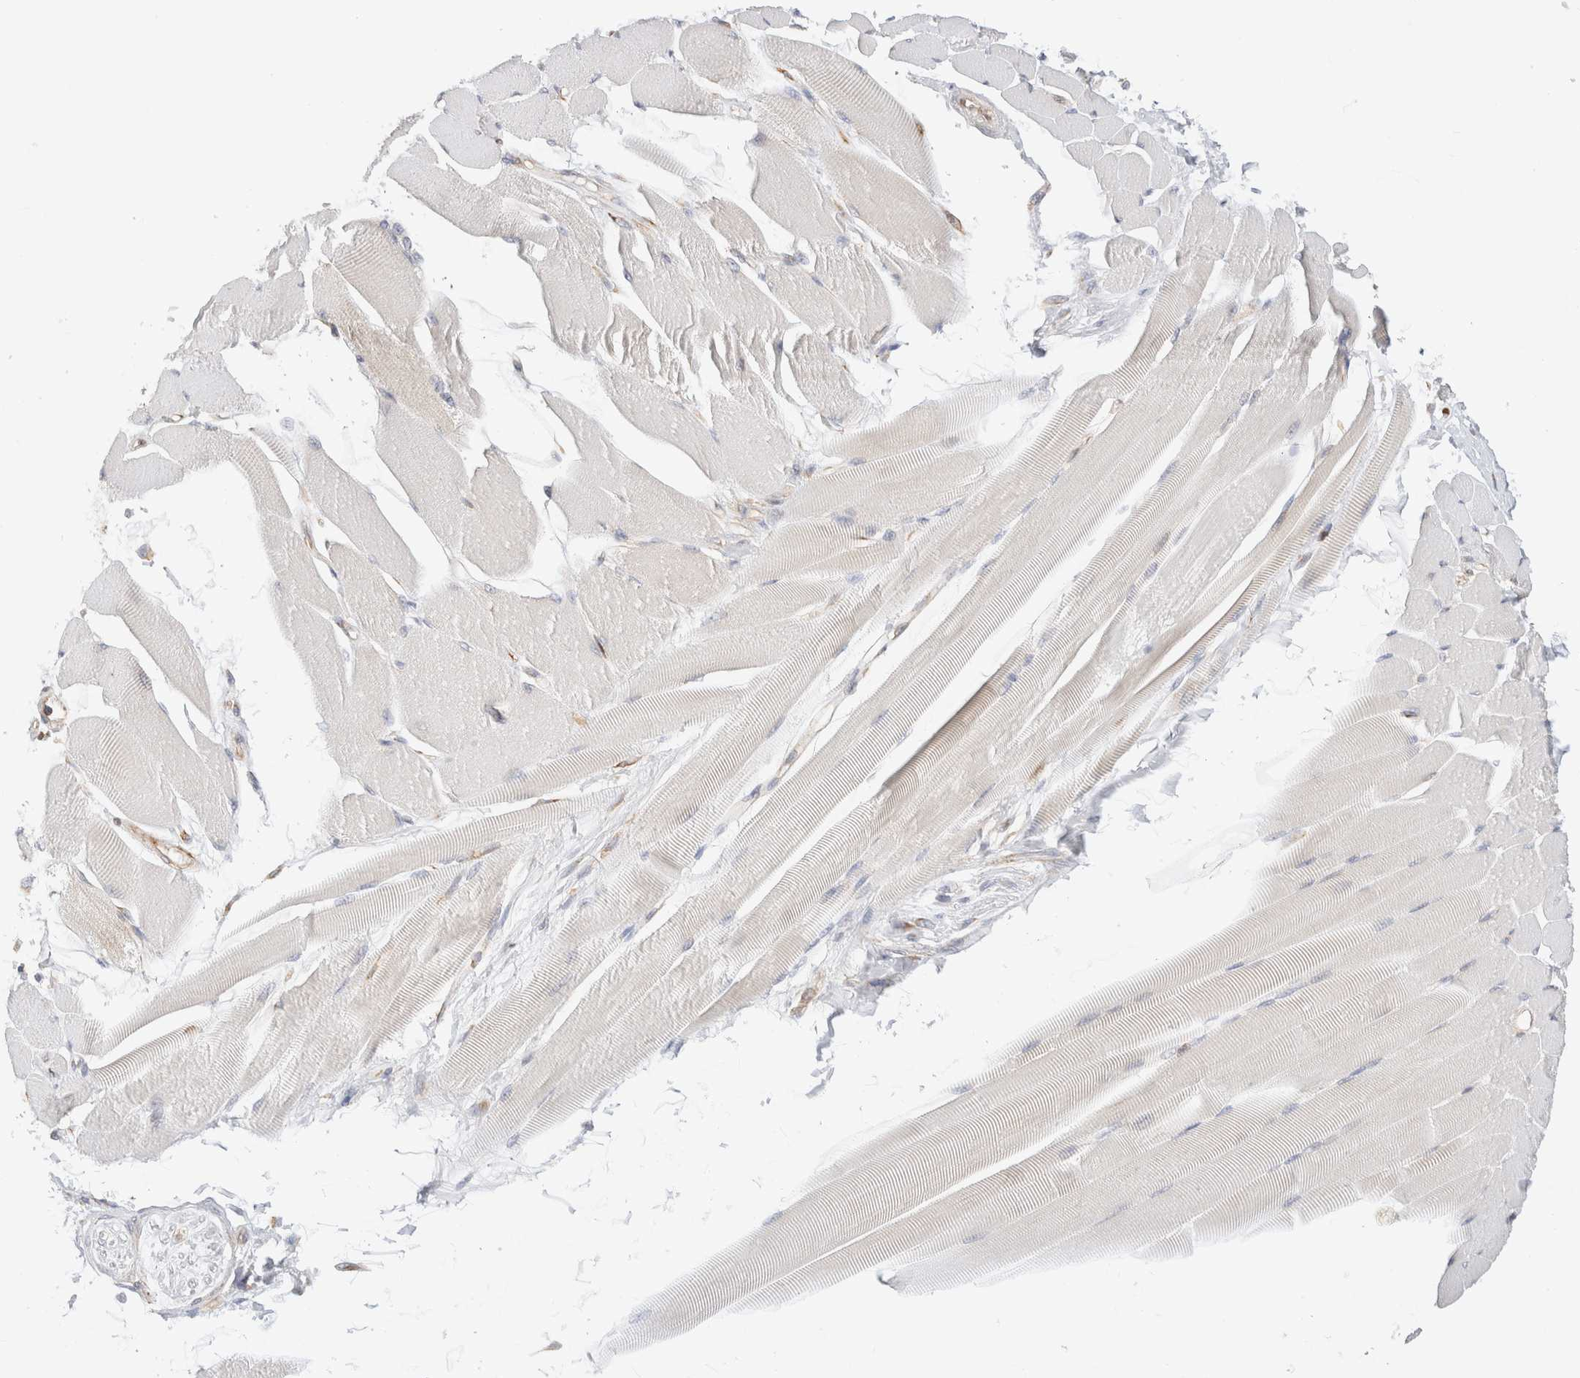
{"staining": {"intensity": "negative", "quantity": "none", "location": "none"}, "tissue": "skeletal muscle", "cell_type": "Myocytes", "image_type": "normal", "snomed": [{"axis": "morphology", "description": "Normal tissue, NOS"}, {"axis": "topography", "description": "Skeletal muscle"}, {"axis": "topography", "description": "Peripheral nerve tissue"}], "caption": "Immunohistochemistry (IHC) image of unremarkable skeletal muscle: human skeletal muscle stained with DAB (3,3'-diaminobenzidine) exhibits no significant protein expression in myocytes.", "gene": "ZC2HC1A", "patient": {"sex": "female", "age": 84}}